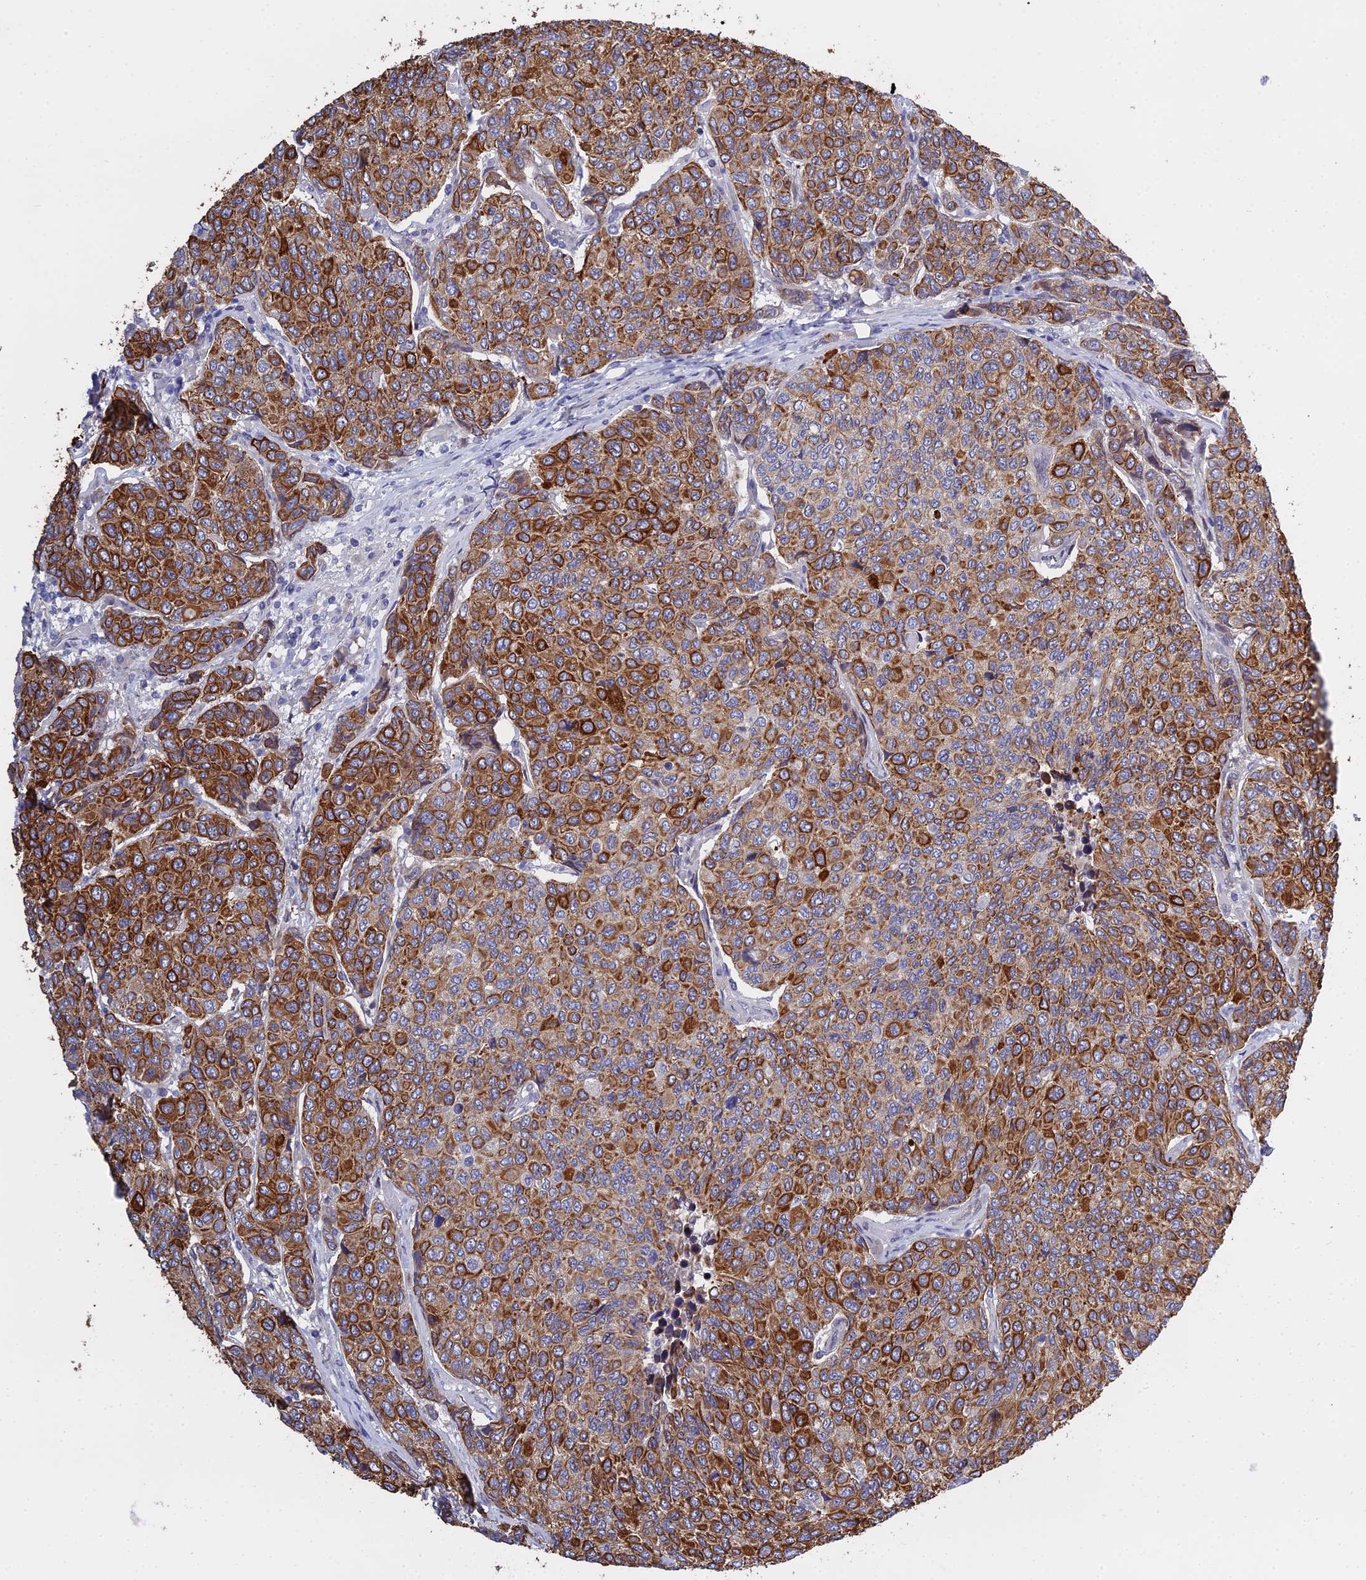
{"staining": {"intensity": "strong", "quantity": ">75%", "location": "cytoplasmic/membranous"}, "tissue": "breast cancer", "cell_type": "Tumor cells", "image_type": "cancer", "snomed": [{"axis": "morphology", "description": "Duct carcinoma"}, {"axis": "topography", "description": "Breast"}], "caption": "An IHC histopathology image of tumor tissue is shown. Protein staining in brown labels strong cytoplasmic/membranous positivity in breast cancer within tumor cells.", "gene": "LZTS2", "patient": {"sex": "female", "age": 55}}